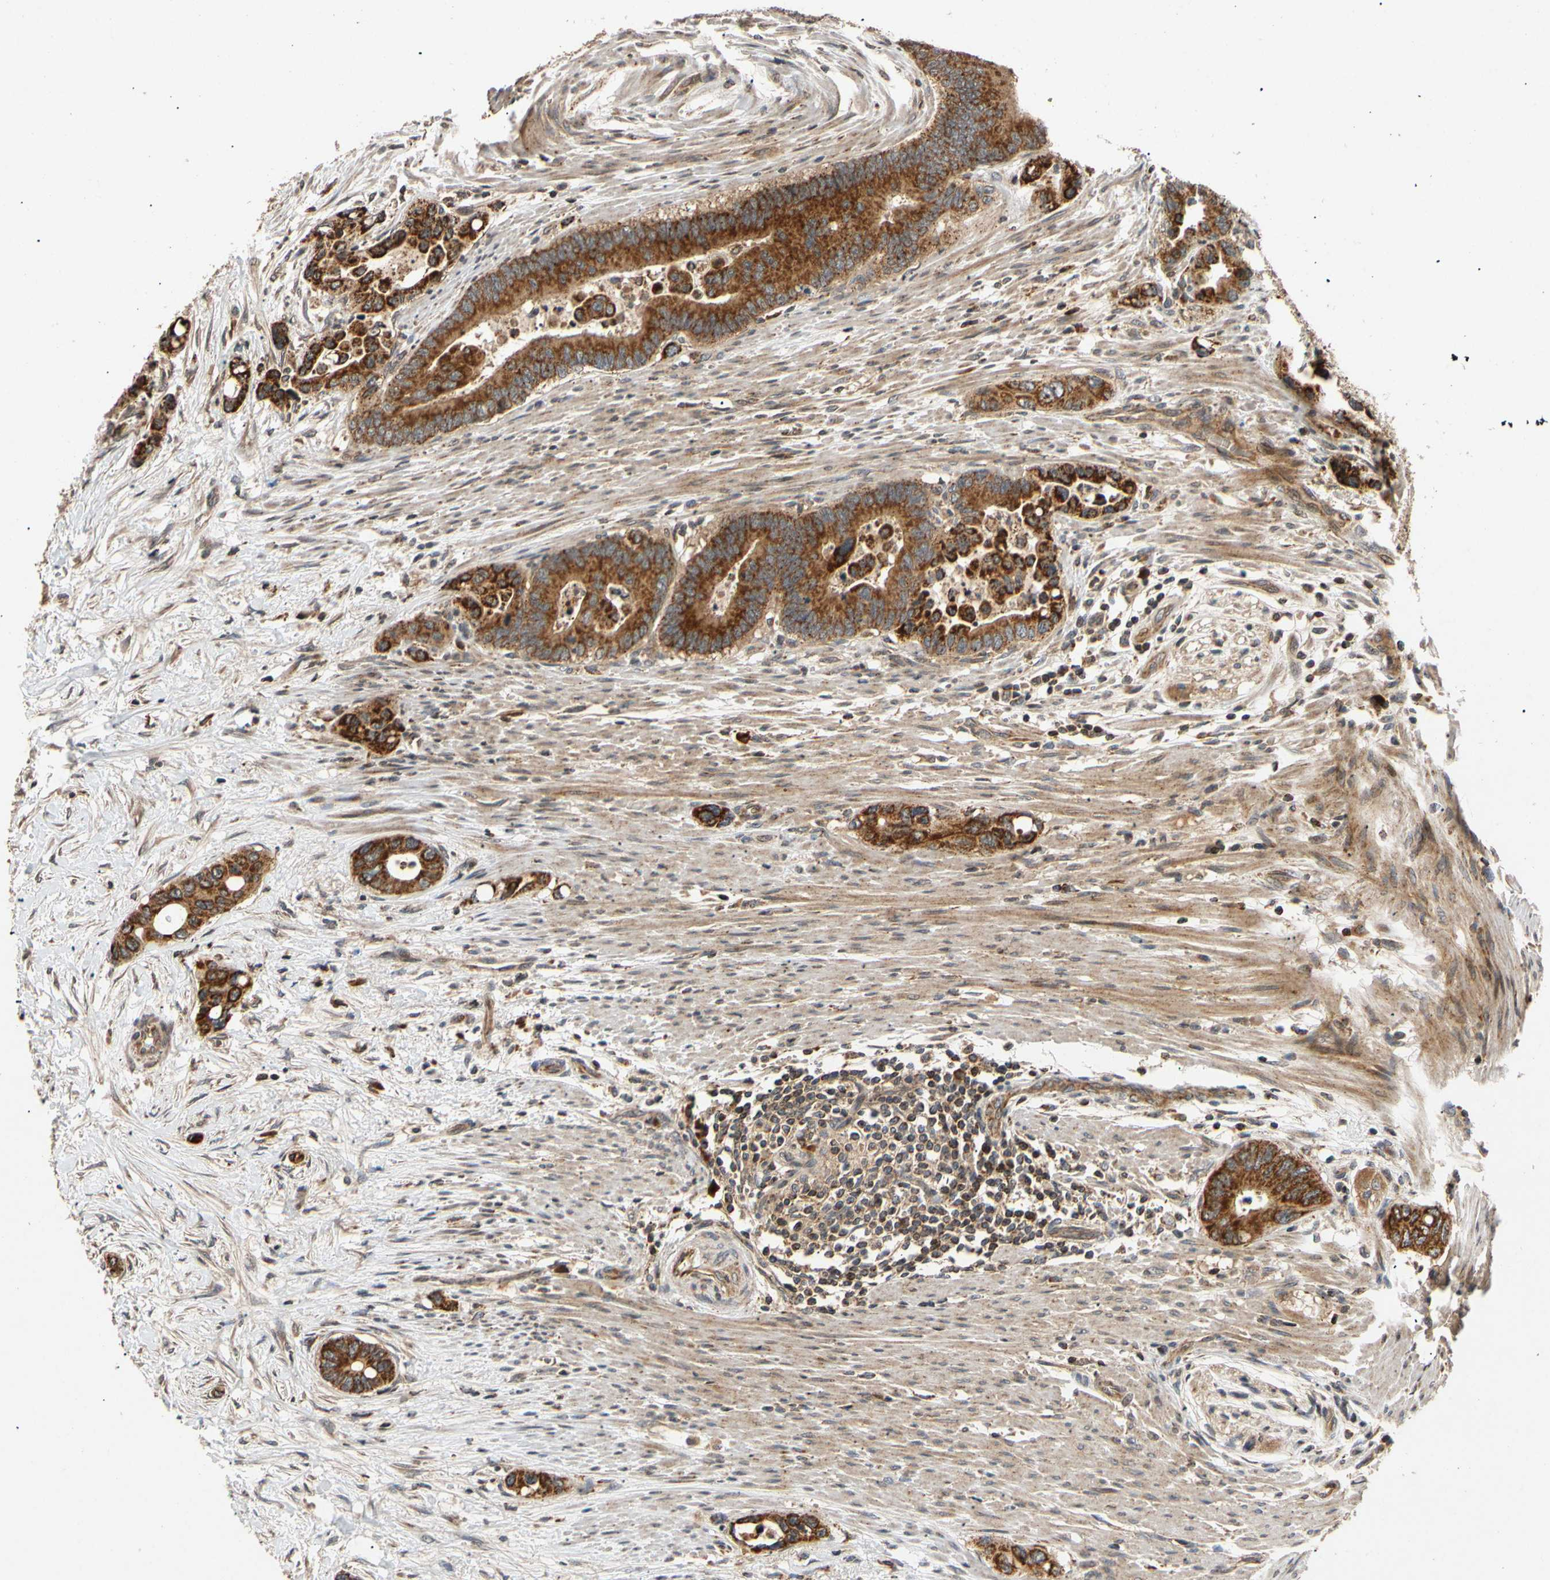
{"staining": {"intensity": "strong", "quantity": ">75%", "location": "cytoplasmic/membranous"}, "tissue": "colorectal cancer", "cell_type": "Tumor cells", "image_type": "cancer", "snomed": [{"axis": "morphology", "description": "Normal tissue, NOS"}, {"axis": "morphology", "description": "Adenocarcinoma, NOS"}, {"axis": "topography", "description": "Colon"}], "caption": "Protein staining shows strong cytoplasmic/membranous positivity in about >75% of tumor cells in colorectal cancer (adenocarcinoma).", "gene": "MRPS22", "patient": {"sex": "male", "age": 82}}